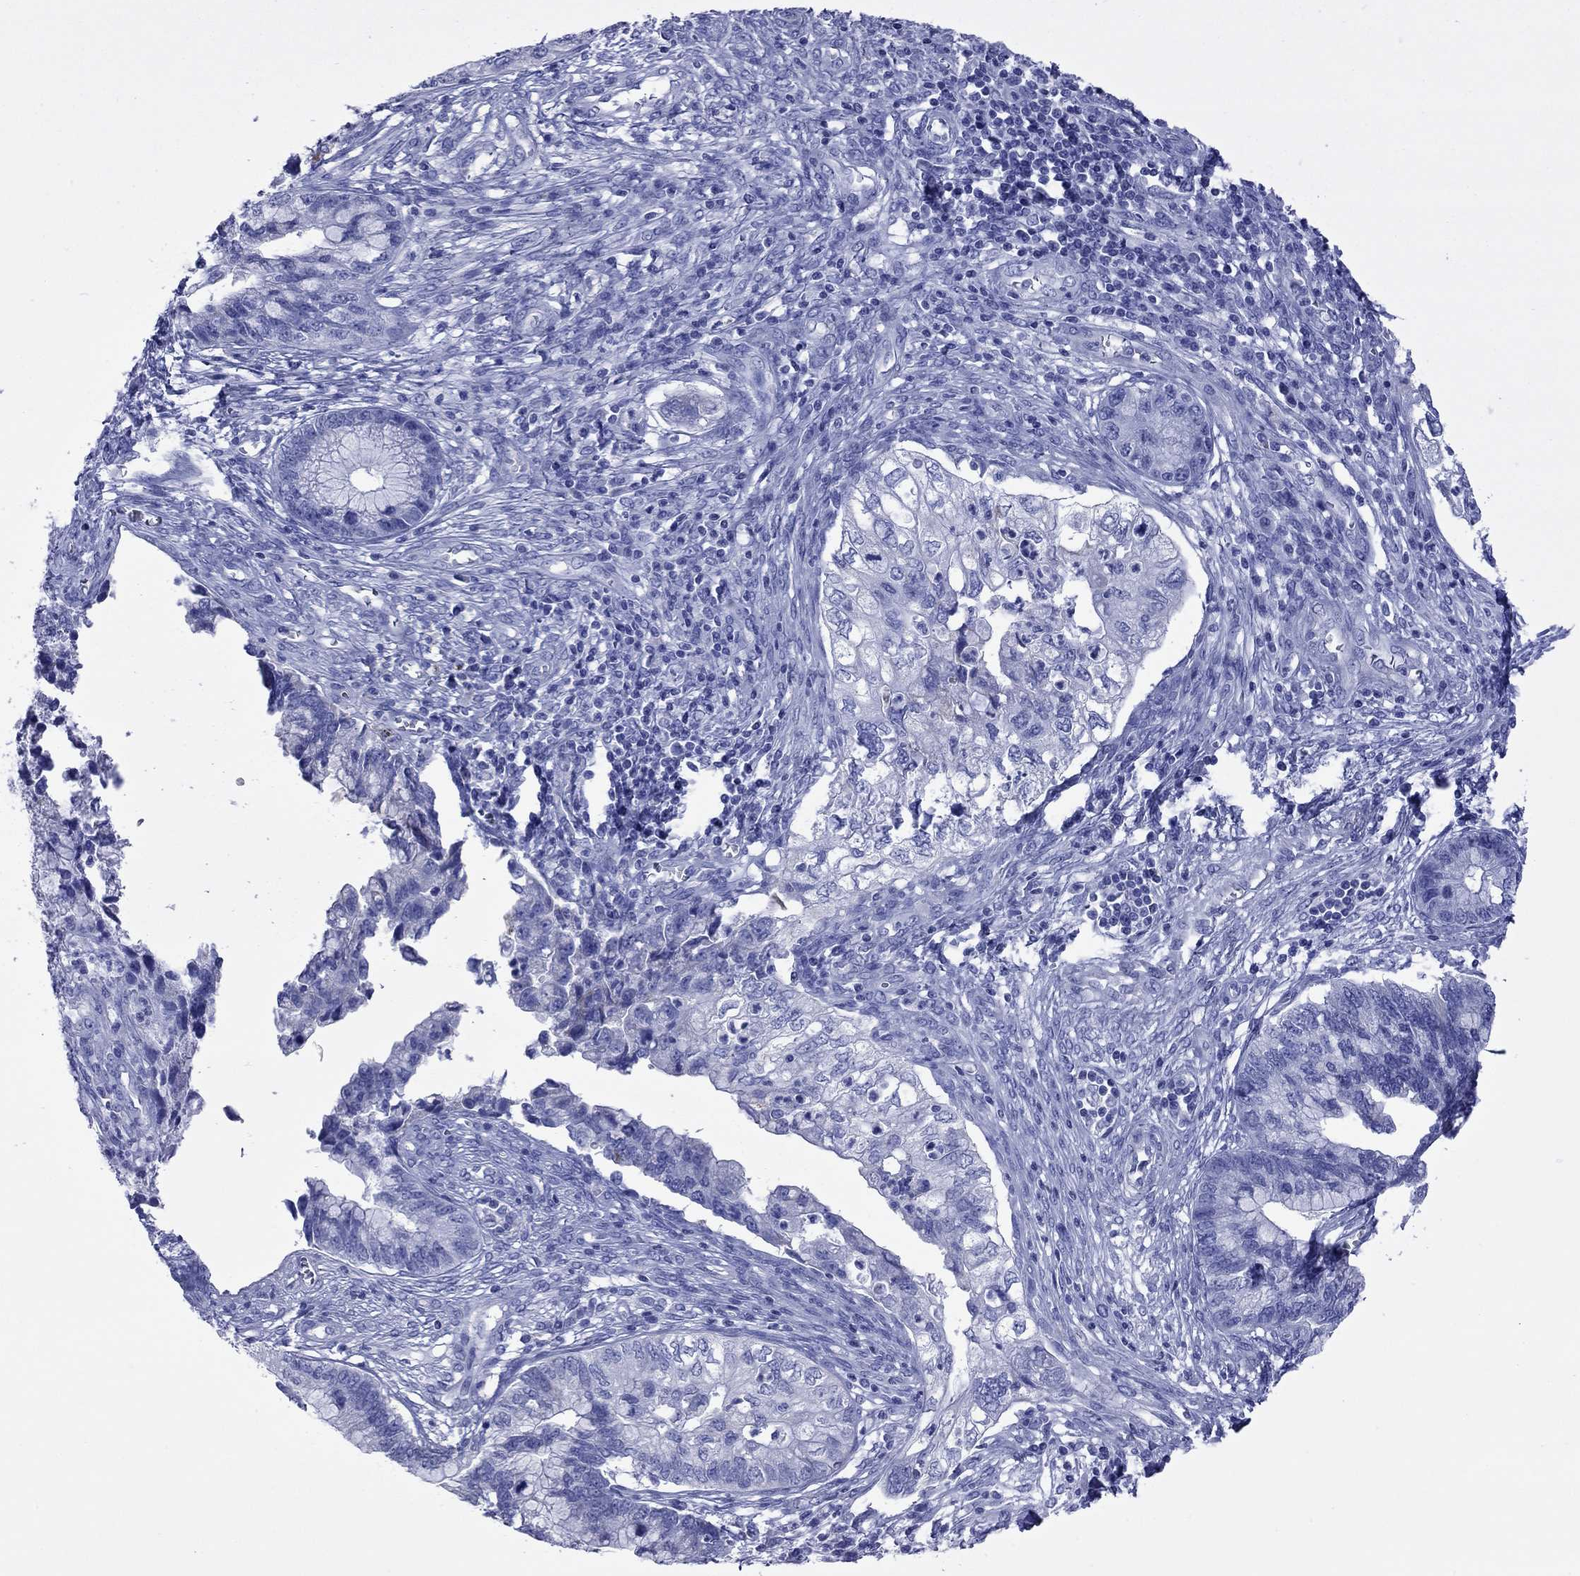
{"staining": {"intensity": "negative", "quantity": "none", "location": "none"}, "tissue": "cervical cancer", "cell_type": "Tumor cells", "image_type": "cancer", "snomed": [{"axis": "morphology", "description": "Adenocarcinoma, NOS"}, {"axis": "topography", "description": "Cervix"}], "caption": "A histopathology image of human cervical adenocarcinoma is negative for staining in tumor cells.", "gene": "VSIG10", "patient": {"sex": "female", "age": 44}}